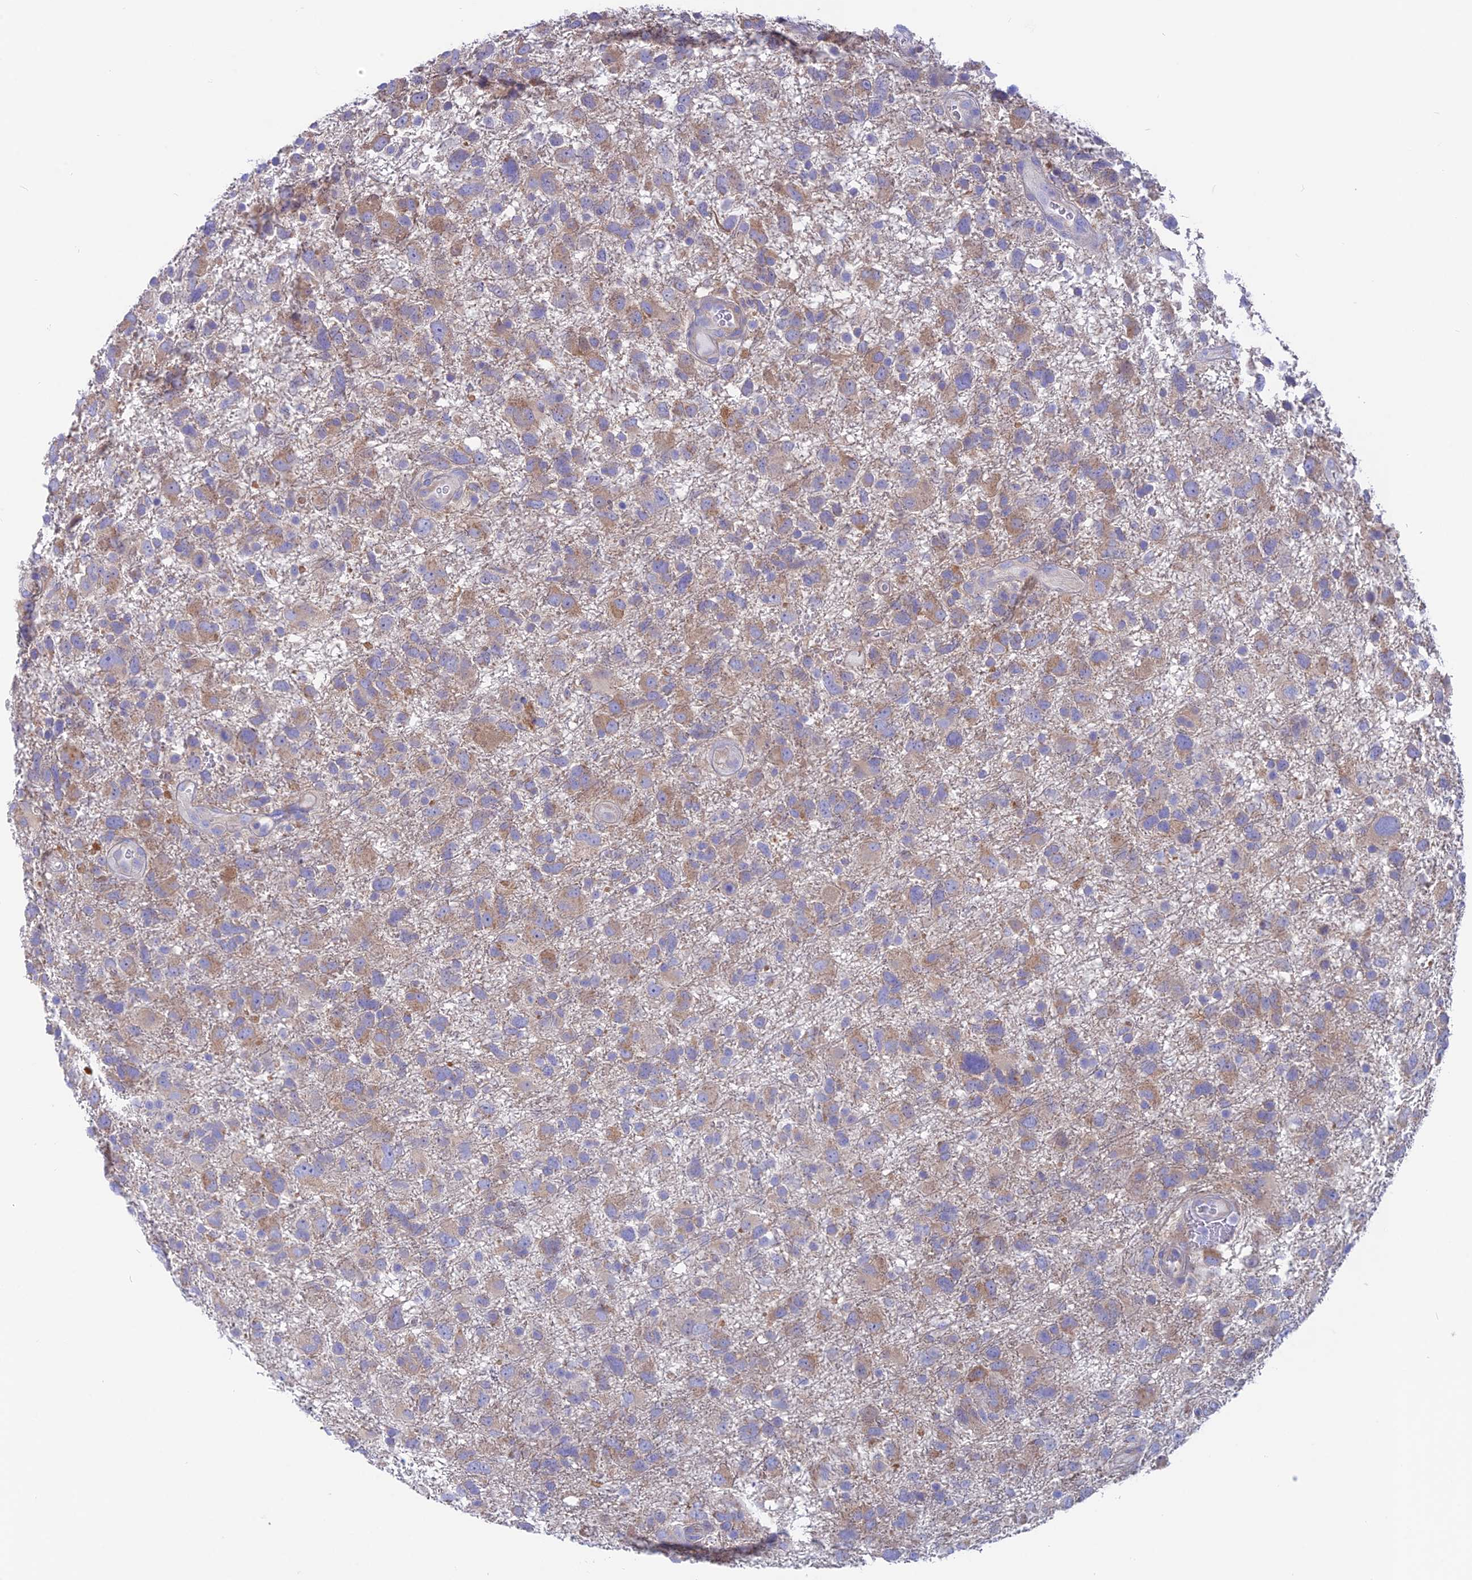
{"staining": {"intensity": "moderate", "quantity": "25%-75%", "location": "cytoplasmic/membranous"}, "tissue": "glioma", "cell_type": "Tumor cells", "image_type": "cancer", "snomed": [{"axis": "morphology", "description": "Glioma, malignant, High grade"}, {"axis": "topography", "description": "Brain"}], "caption": "Moderate cytoplasmic/membranous positivity for a protein is identified in approximately 25%-75% of tumor cells of glioma using IHC.", "gene": "LZTFL1", "patient": {"sex": "male", "age": 61}}